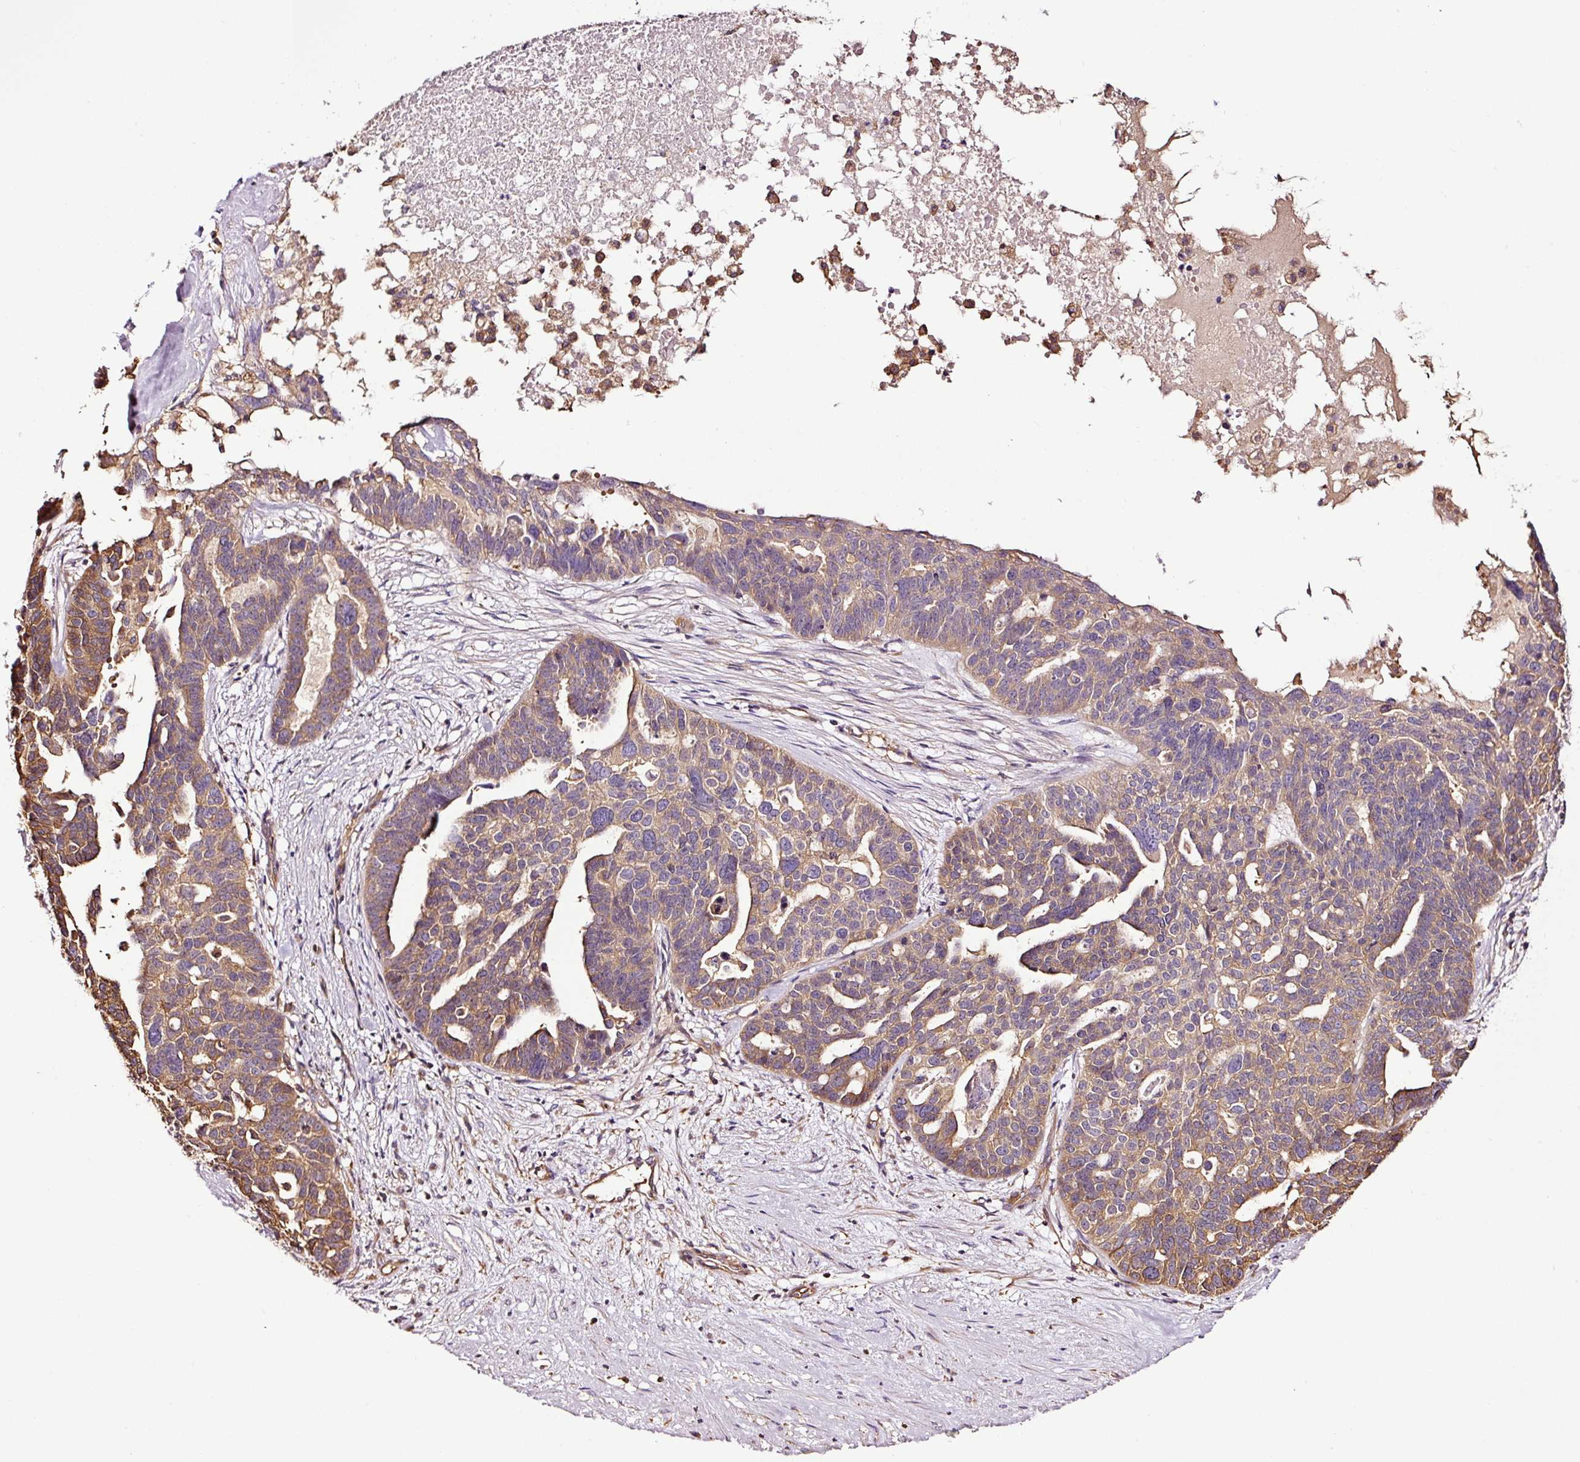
{"staining": {"intensity": "weak", "quantity": ">75%", "location": "cytoplasmic/membranous"}, "tissue": "ovarian cancer", "cell_type": "Tumor cells", "image_type": "cancer", "snomed": [{"axis": "morphology", "description": "Cystadenocarcinoma, serous, NOS"}, {"axis": "topography", "description": "Ovary"}], "caption": "Immunohistochemical staining of ovarian cancer (serous cystadenocarcinoma) exhibits low levels of weak cytoplasmic/membranous protein staining in about >75% of tumor cells. (brown staining indicates protein expression, while blue staining denotes nuclei).", "gene": "METAP1", "patient": {"sex": "female", "age": 59}}